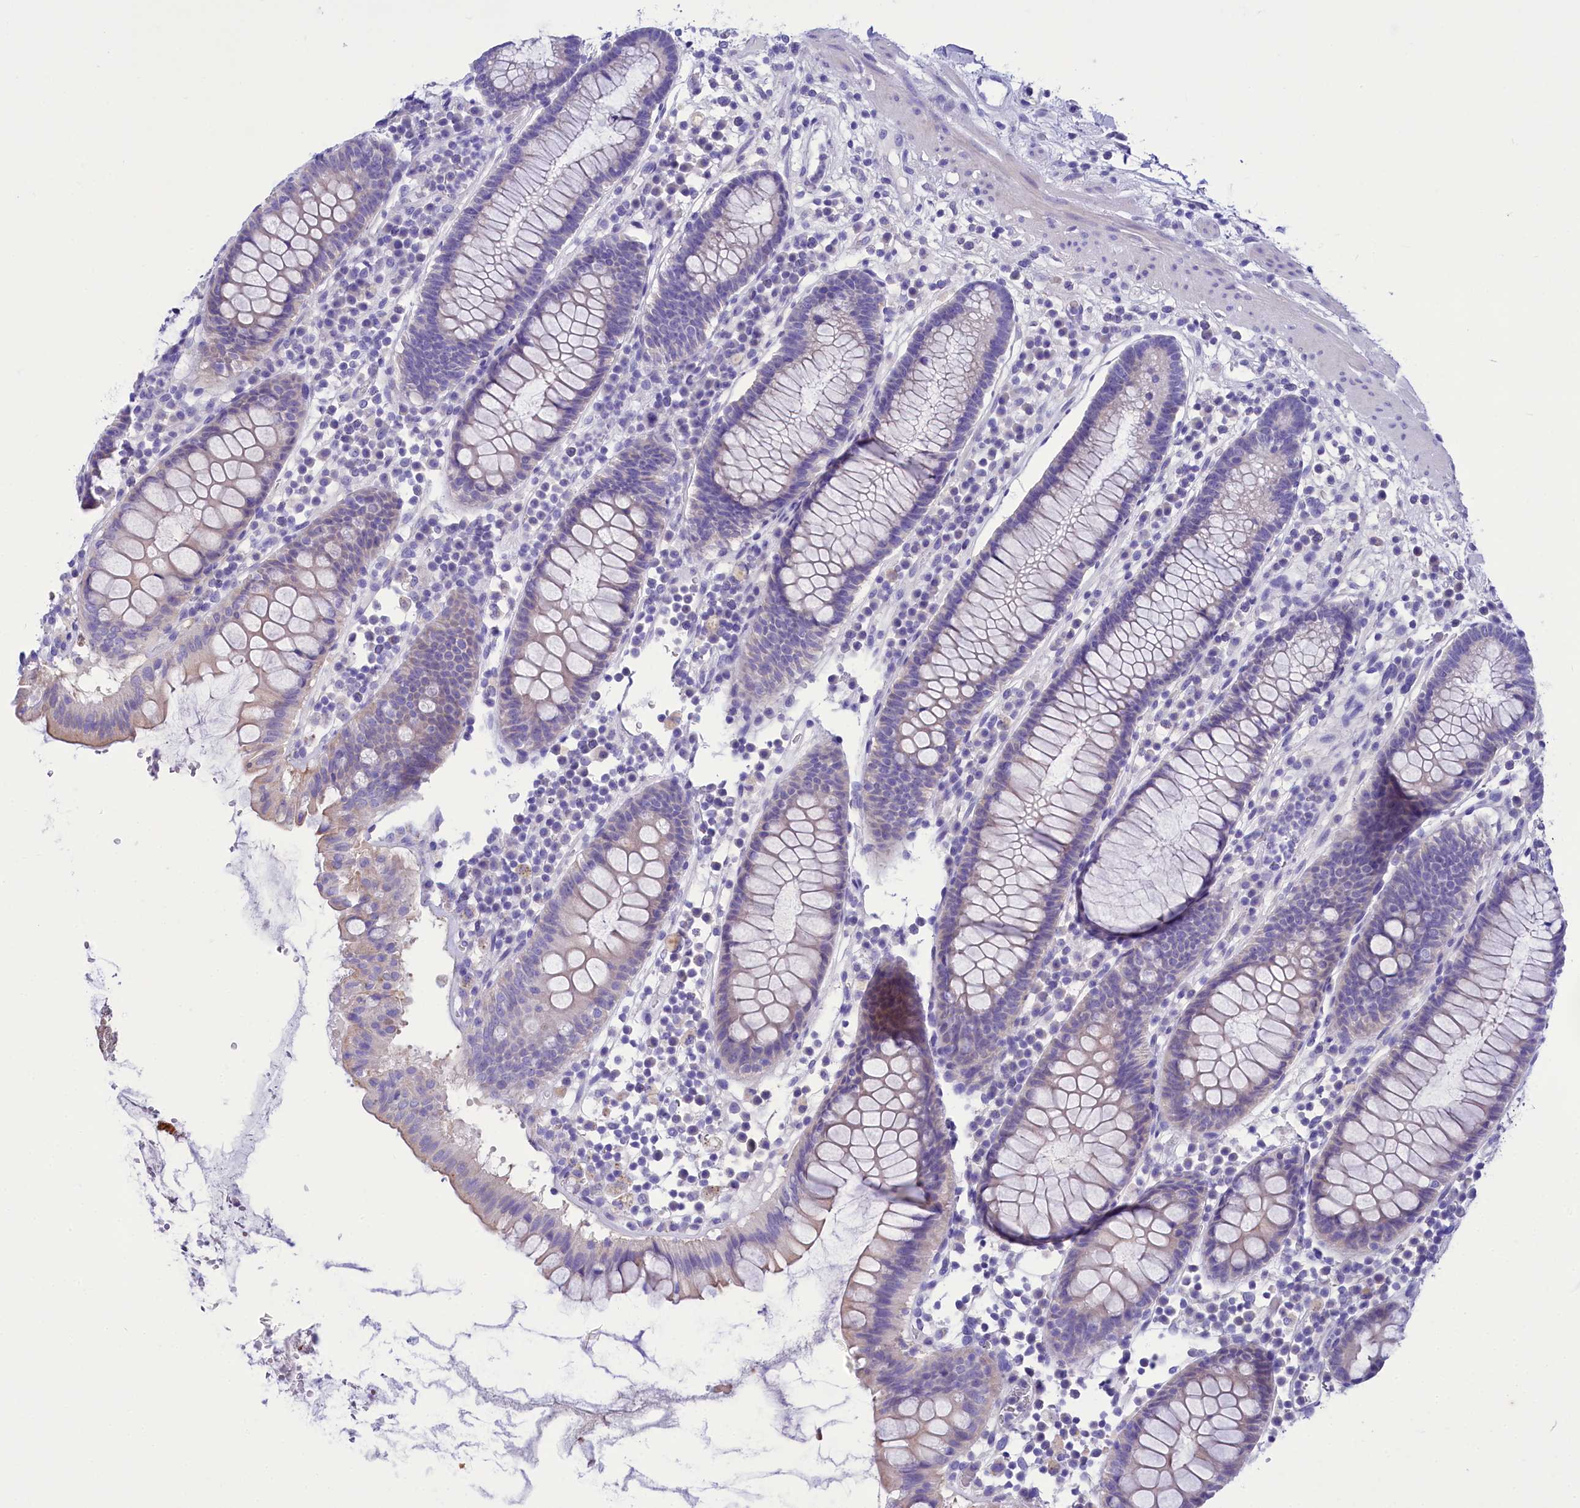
{"staining": {"intensity": "negative", "quantity": "none", "location": "none"}, "tissue": "colorectal cancer", "cell_type": "Tumor cells", "image_type": "cancer", "snomed": [{"axis": "morphology", "description": "Normal tissue, NOS"}, {"axis": "morphology", "description": "Adenocarcinoma, NOS"}, {"axis": "topography", "description": "Colon"}], "caption": "Immunohistochemistry image of neoplastic tissue: human colorectal adenocarcinoma stained with DAB (3,3'-diaminobenzidine) displays no significant protein staining in tumor cells. (Immunohistochemistry, brightfield microscopy, high magnification).", "gene": "TTC36", "patient": {"sex": "female", "age": 75}}